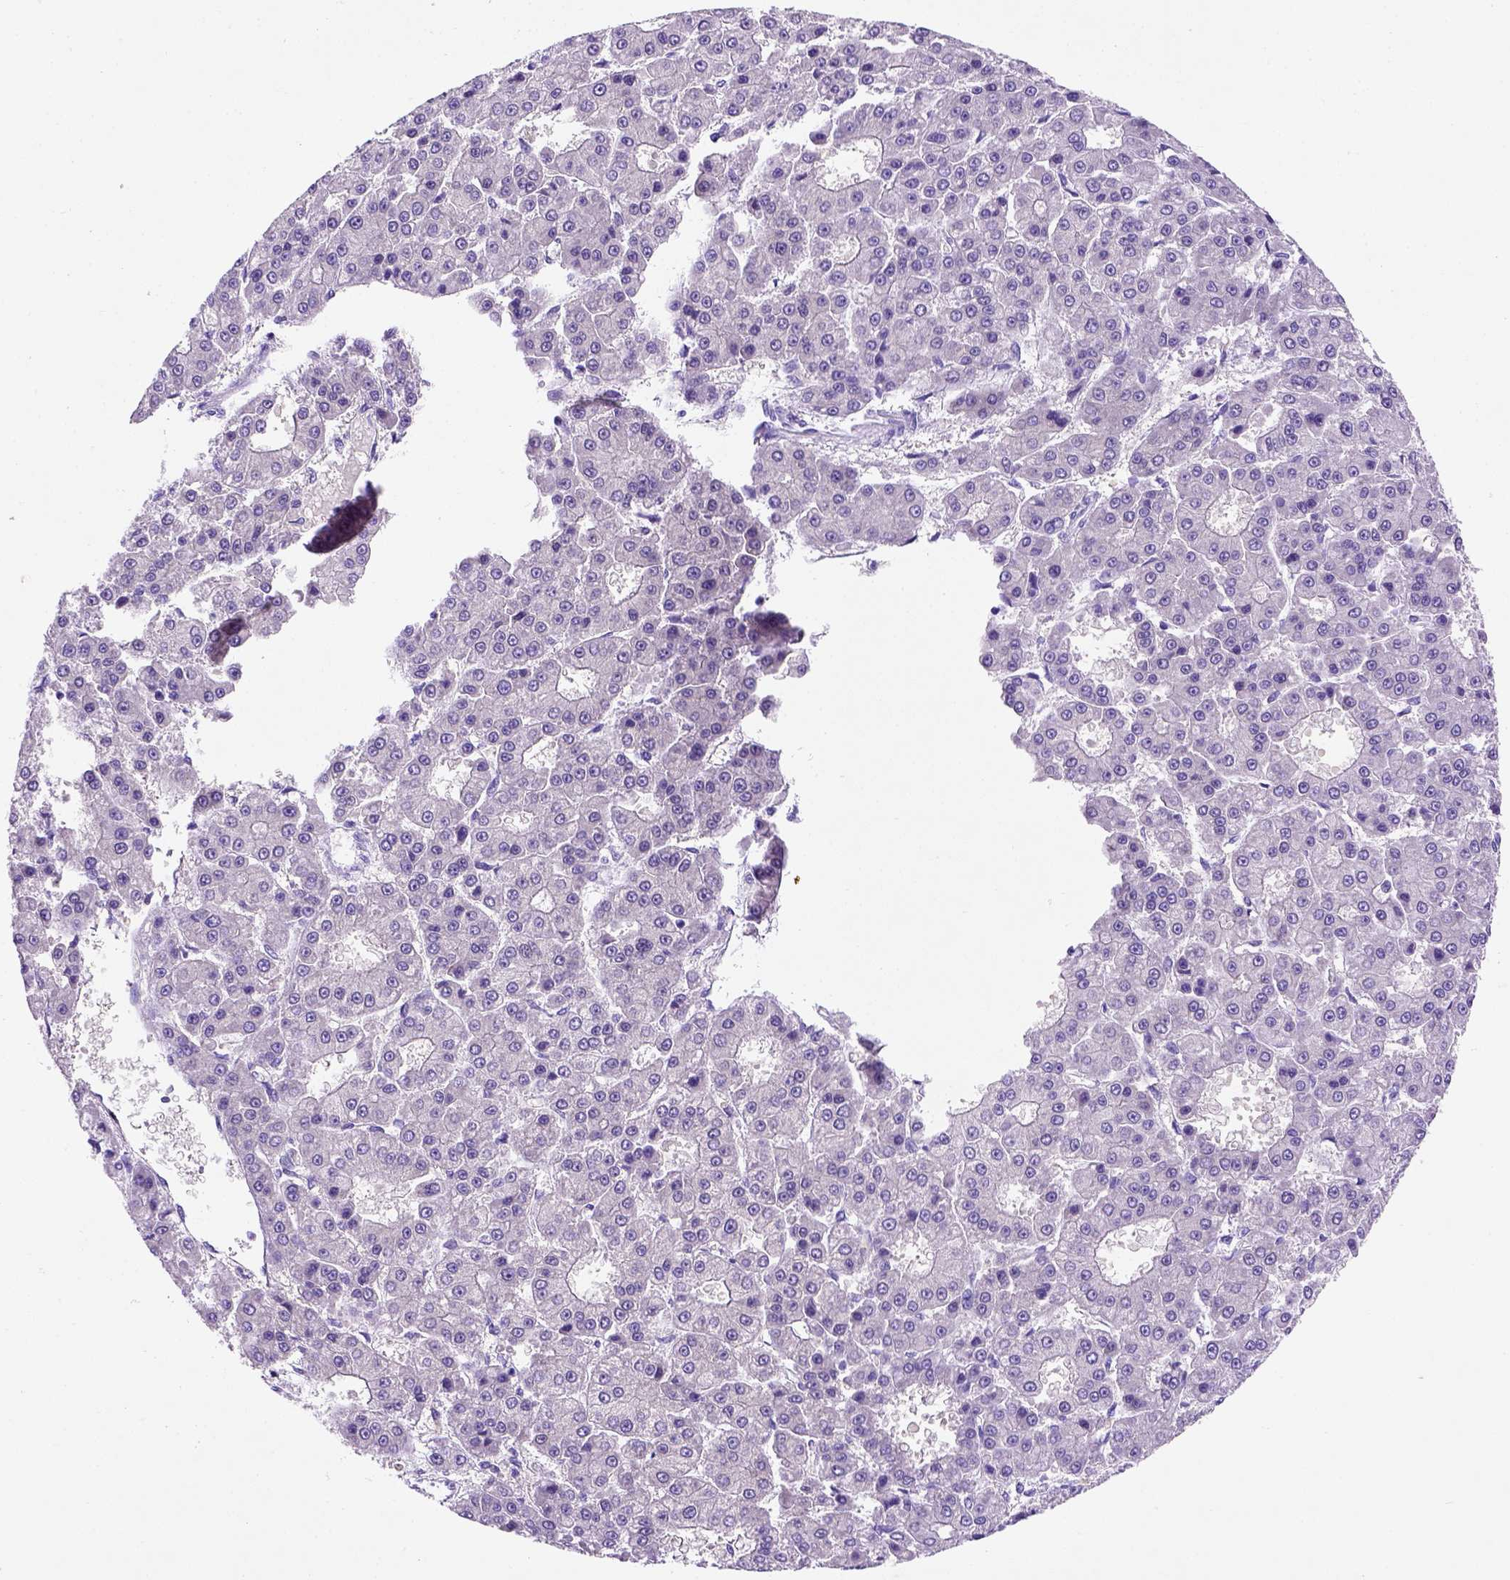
{"staining": {"intensity": "negative", "quantity": "none", "location": "none"}, "tissue": "liver cancer", "cell_type": "Tumor cells", "image_type": "cancer", "snomed": [{"axis": "morphology", "description": "Carcinoma, Hepatocellular, NOS"}, {"axis": "topography", "description": "Liver"}], "caption": "Hepatocellular carcinoma (liver) was stained to show a protein in brown. There is no significant expression in tumor cells. The staining is performed using DAB (3,3'-diaminobenzidine) brown chromogen with nuclei counter-stained in using hematoxylin.", "gene": "FAM81B", "patient": {"sex": "male", "age": 70}}